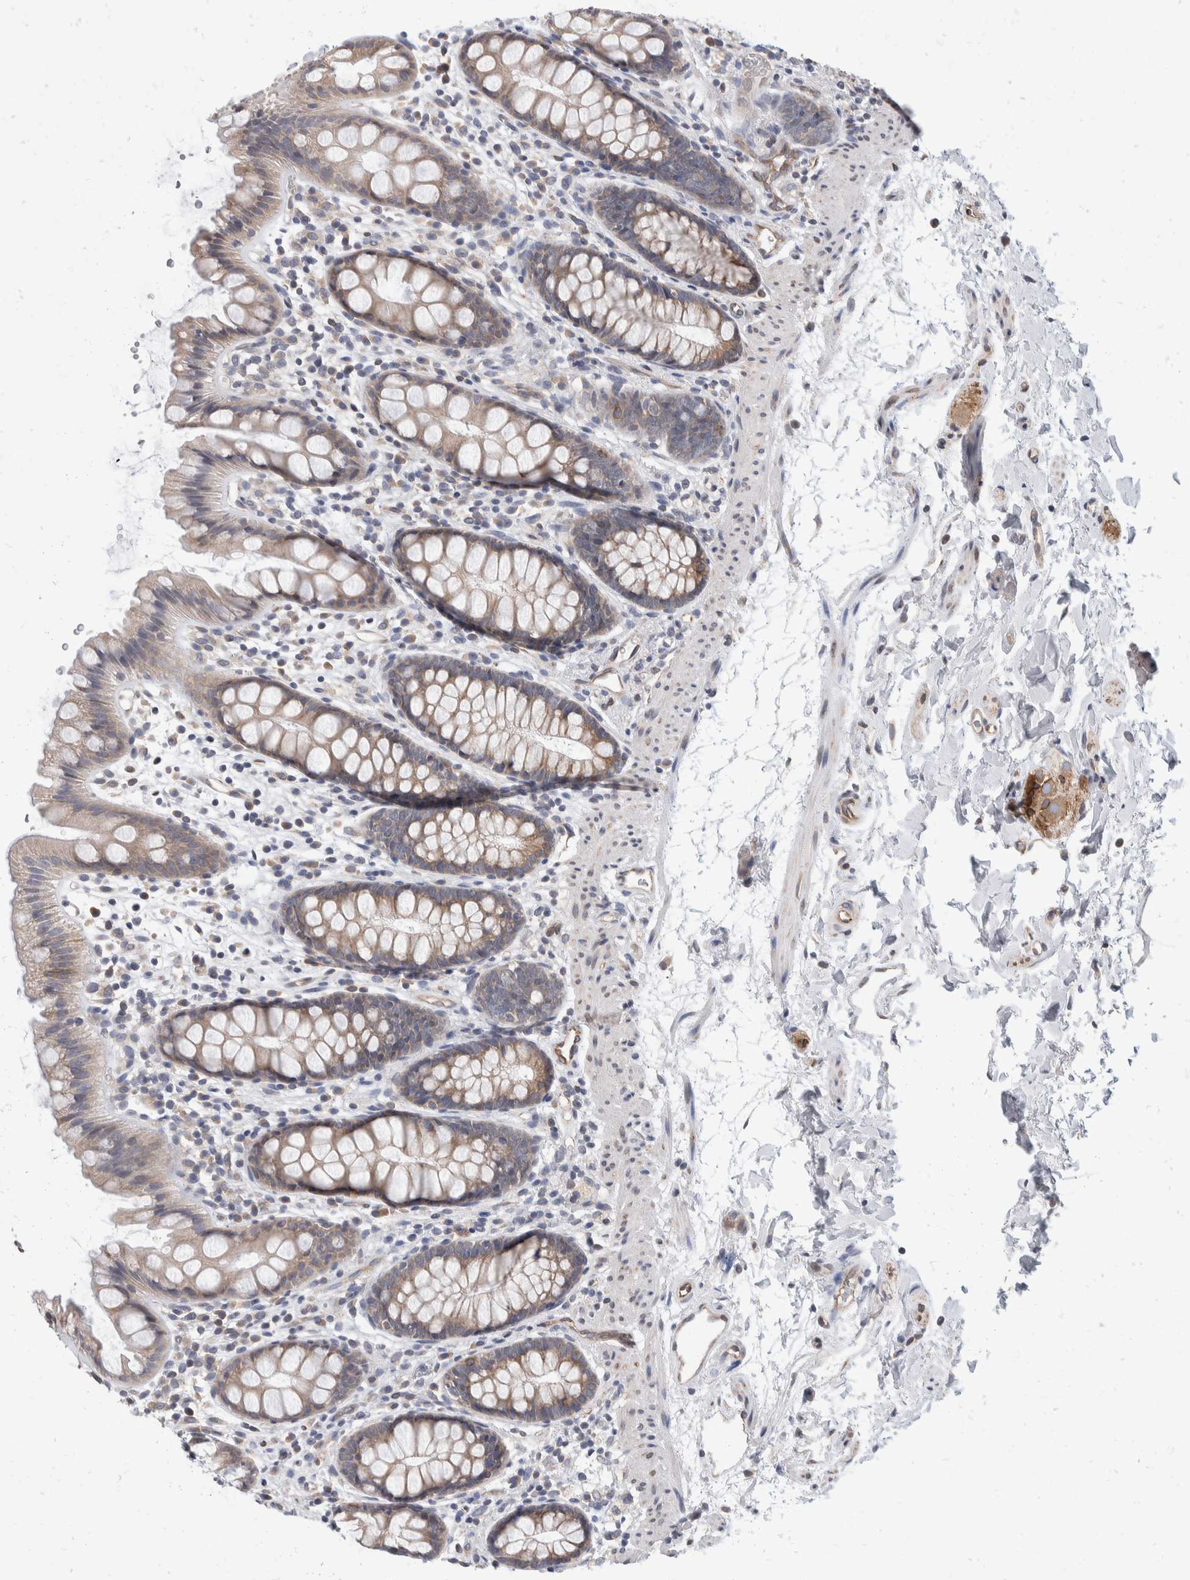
{"staining": {"intensity": "weak", "quantity": "25%-75%", "location": "cytoplasmic/membranous"}, "tissue": "rectum", "cell_type": "Glandular cells", "image_type": "normal", "snomed": [{"axis": "morphology", "description": "Normal tissue, NOS"}, {"axis": "topography", "description": "Rectum"}], "caption": "The photomicrograph displays staining of unremarkable rectum, revealing weak cytoplasmic/membranous protein expression (brown color) within glandular cells.", "gene": "TMEM245", "patient": {"sex": "female", "age": 65}}